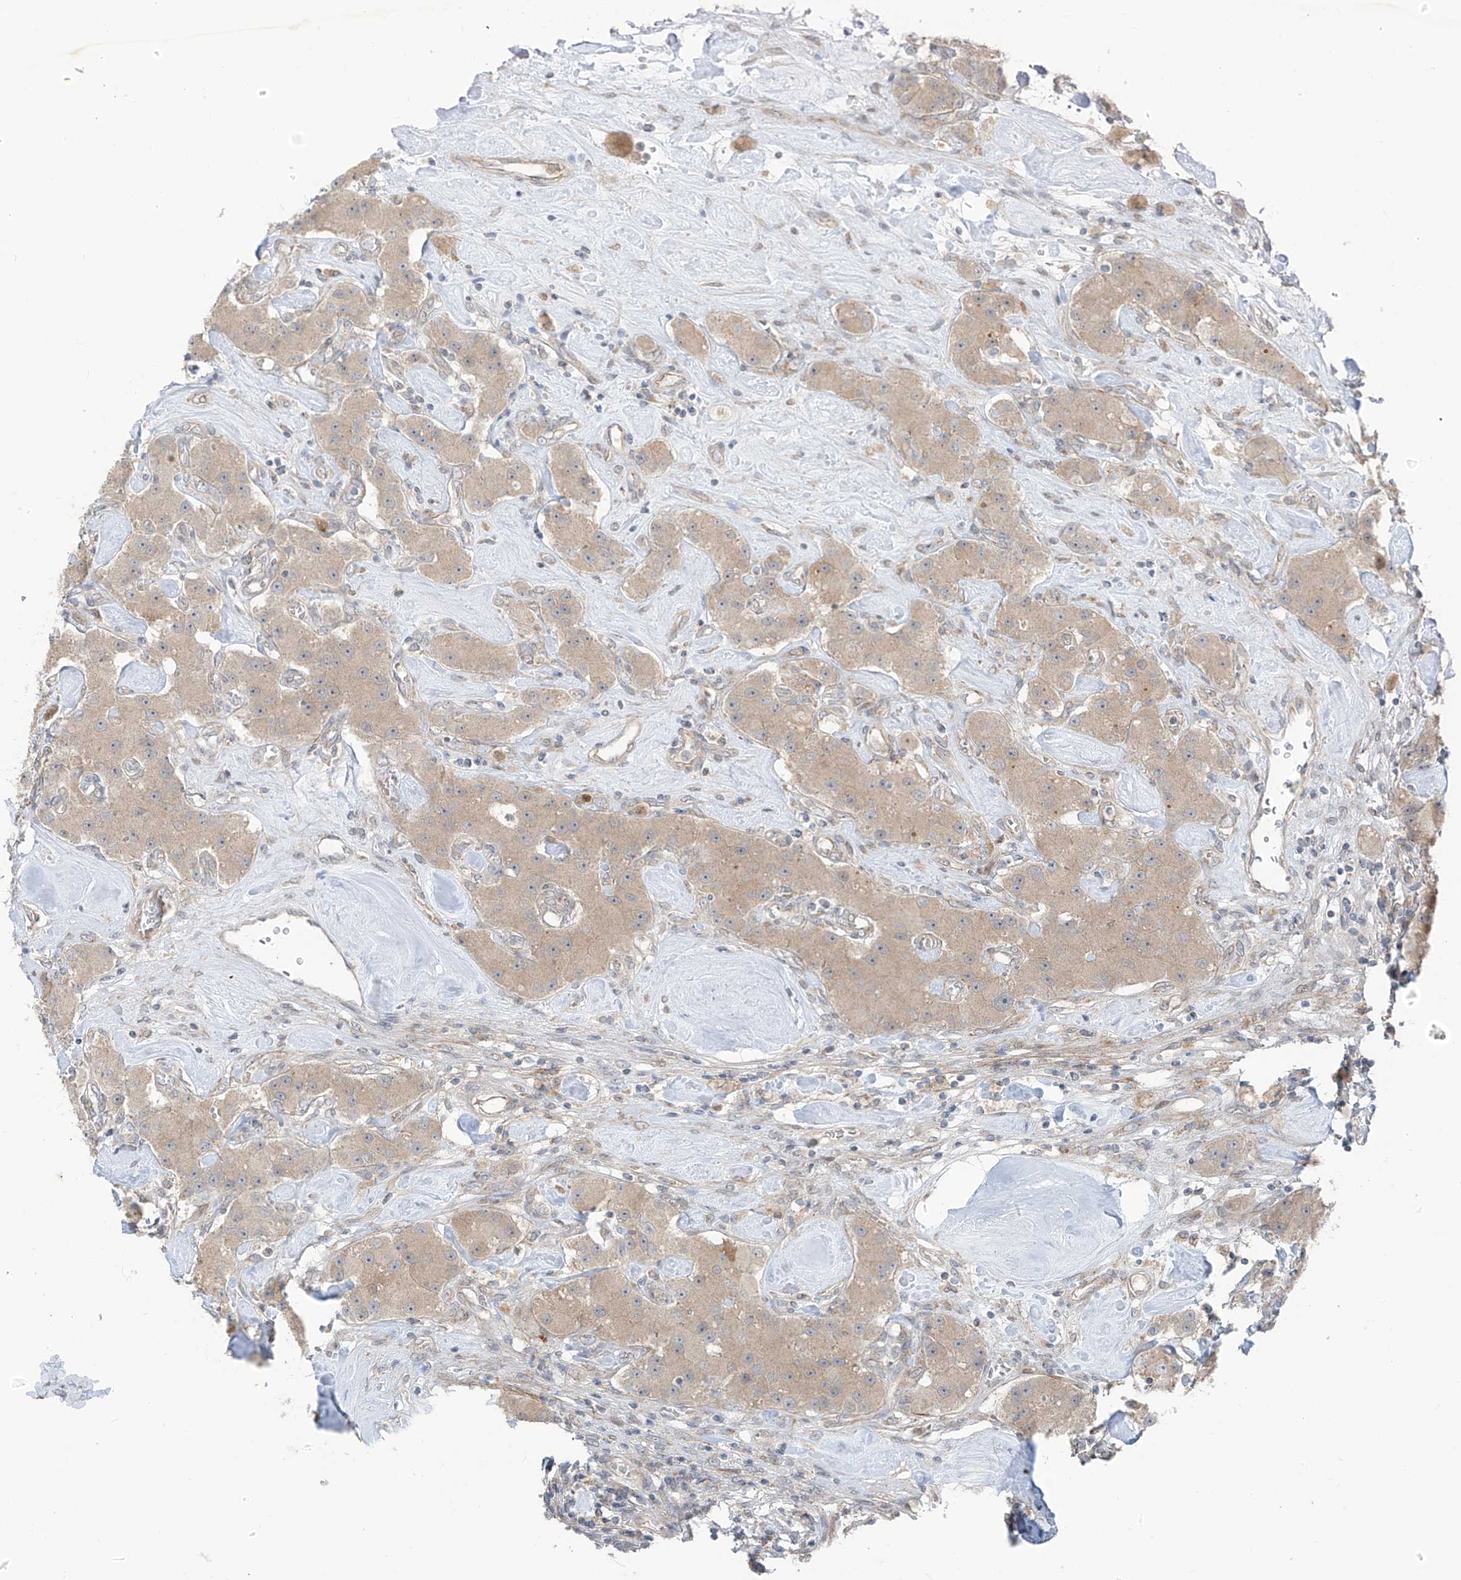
{"staining": {"intensity": "weak", "quantity": ">75%", "location": "cytoplasmic/membranous"}, "tissue": "carcinoid", "cell_type": "Tumor cells", "image_type": "cancer", "snomed": [{"axis": "morphology", "description": "Carcinoid, malignant, NOS"}, {"axis": "topography", "description": "Pancreas"}], "caption": "Immunohistochemical staining of malignant carcinoid shows low levels of weak cytoplasmic/membranous protein expression in approximately >75% of tumor cells.", "gene": "PDE11A", "patient": {"sex": "male", "age": 41}}